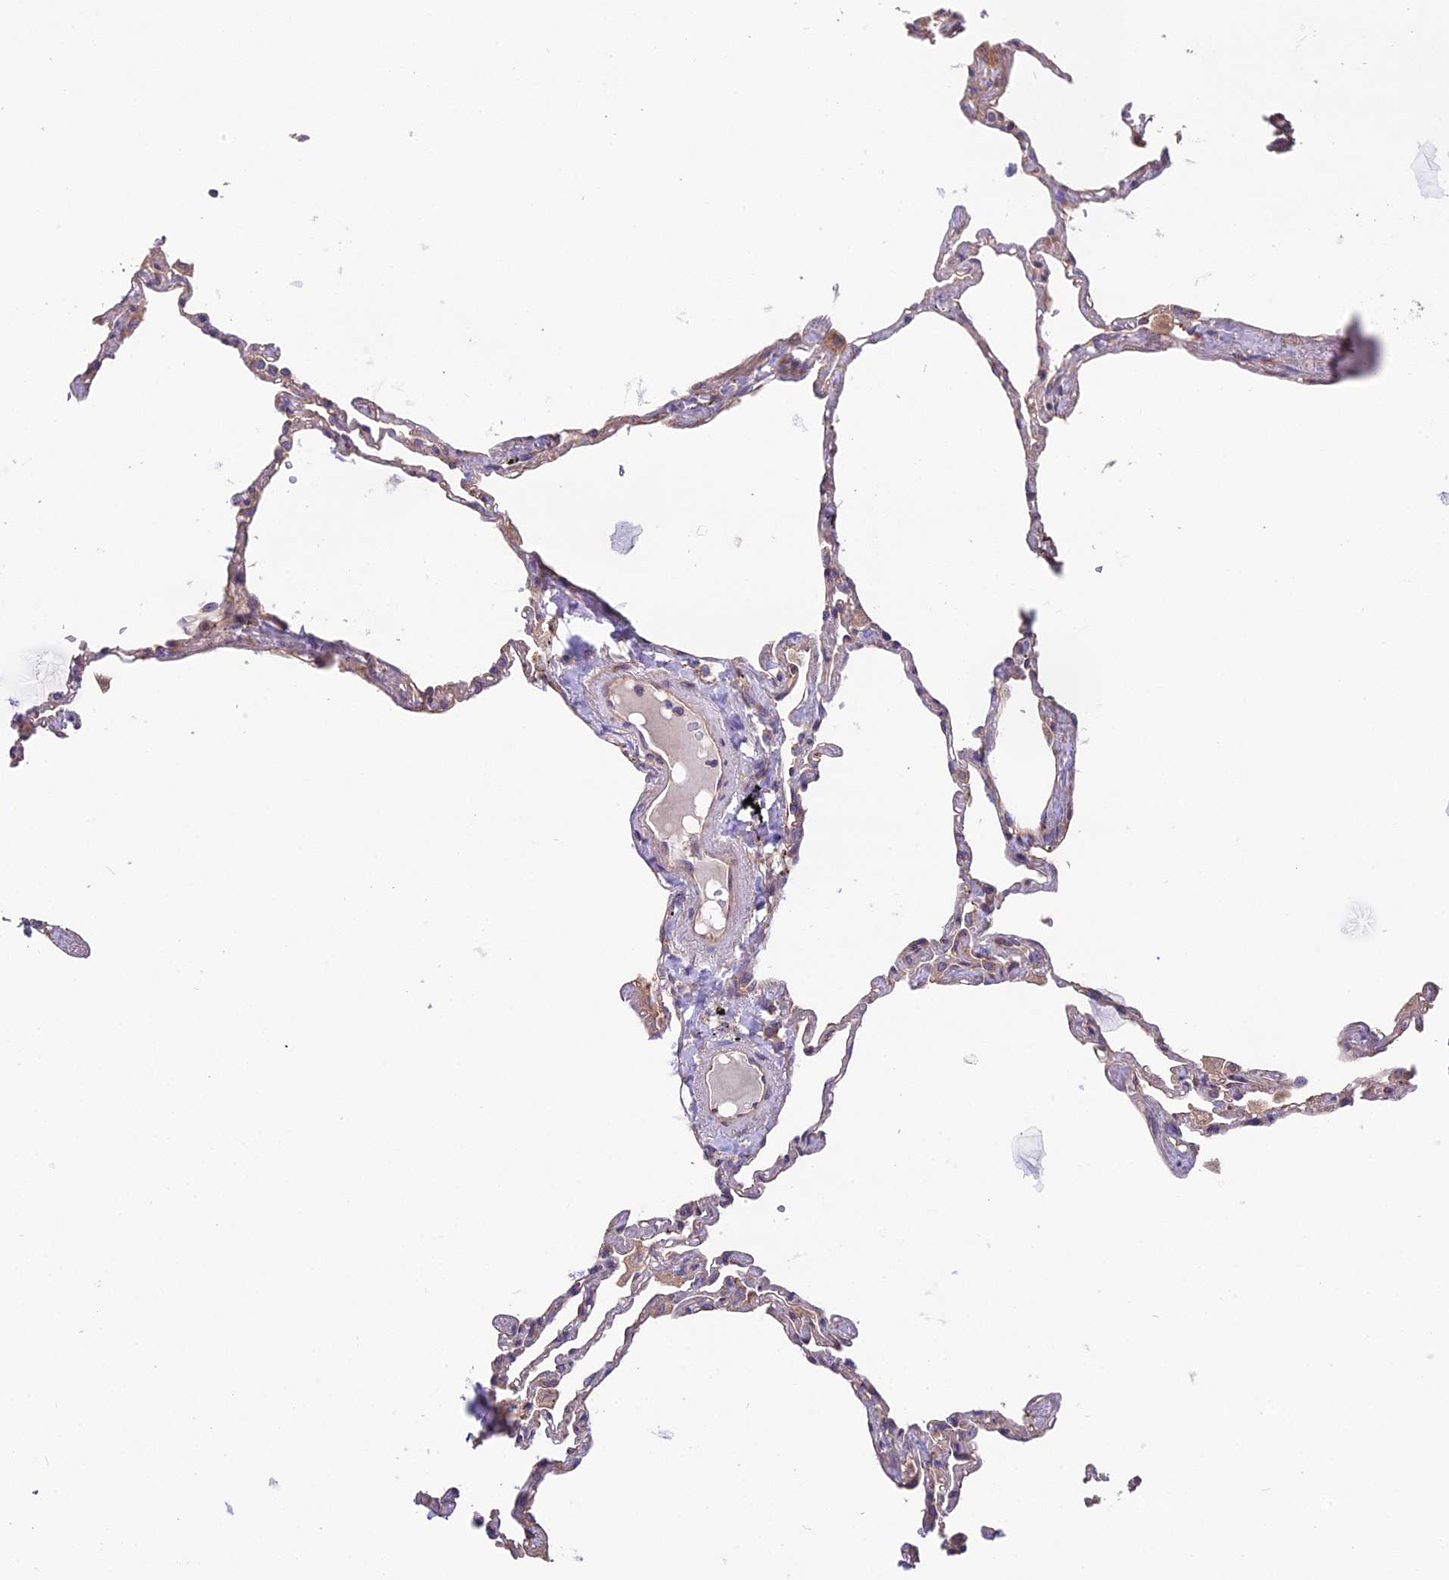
{"staining": {"intensity": "weak", "quantity": "25%-75%", "location": "cytoplasmic/membranous"}, "tissue": "lung", "cell_type": "Alveolar cells", "image_type": "normal", "snomed": [{"axis": "morphology", "description": "Normal tissue, NOS"}, {"axis": "topography", "description": "Lung"}], "caption": "This is a micrograph of immunohistochemistry (IHC) staining of unremarkable lung, which shows weak staining in the cytoplasmic/membranous of alveolar cells.", "gene": "BLOC1S4", "patient": {"sex": "female", "age": 67}}